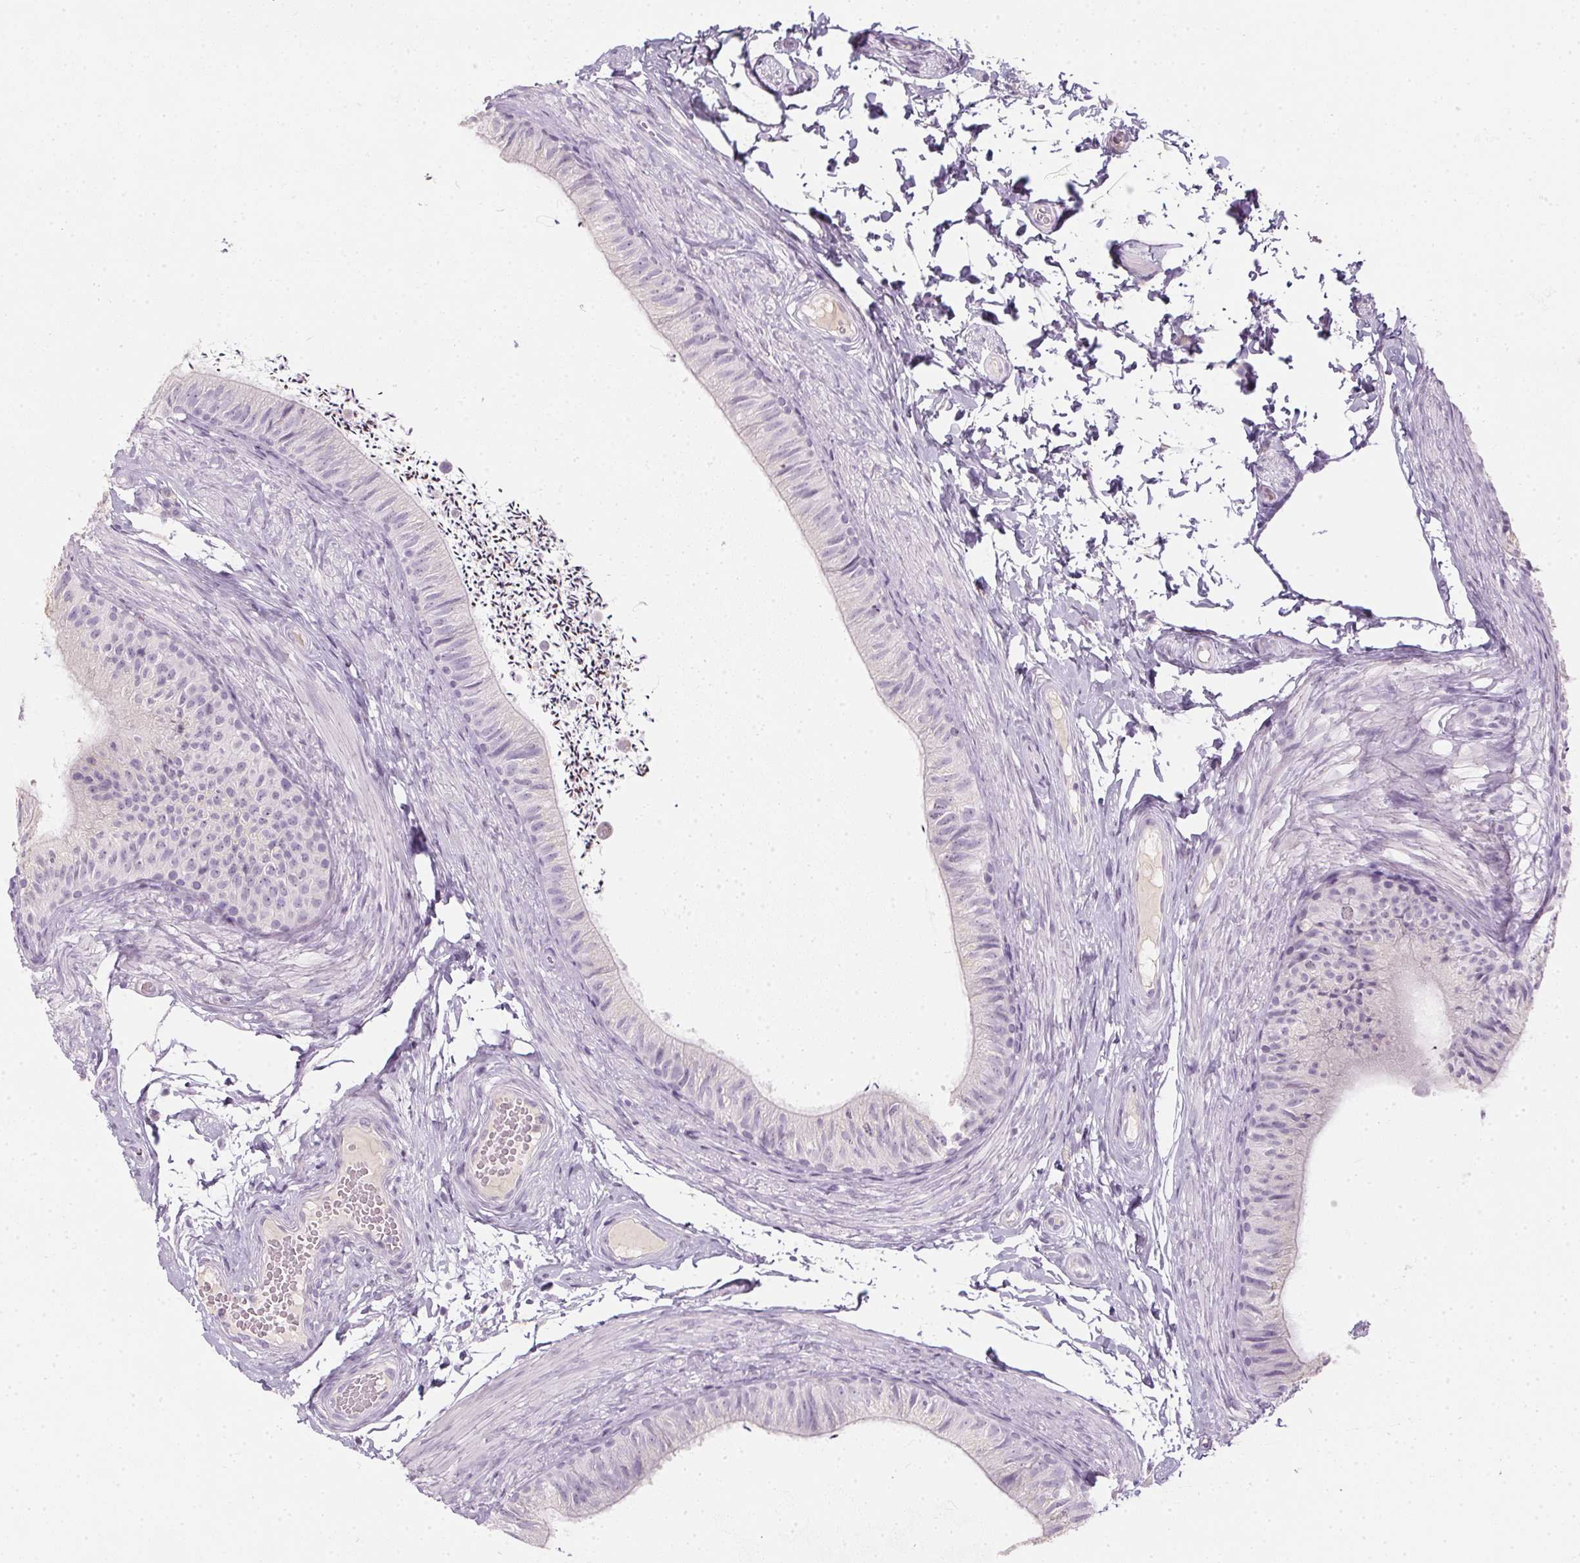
{"staining": {"intensity": "negative", "quantity": "none", "location": "none"}, "tissue": "epididymis", "cell_type": "Glandular cells", "image_type": "normal", "snomed": [{"axis": "morphology", "description": "Normal tissue, NOS"}, {"axis": "topography", "description": "Epididymis, spermatic cord, NOS"}, {"axis": "topography", "description": "Epididymis"}, {"axis": "topography", "description": "Peripheral nerve tissue"}], "caption": "Glandular cells are negative for brown protein staining in unremarkable epididymis. Brightfield microscopy of immunohistochemistry stained with DAB (brown) and hematoxylin (blue), captured at high magnification.", "gene": "TMEM72", "patient": {"sex": "male", "age": 29}}